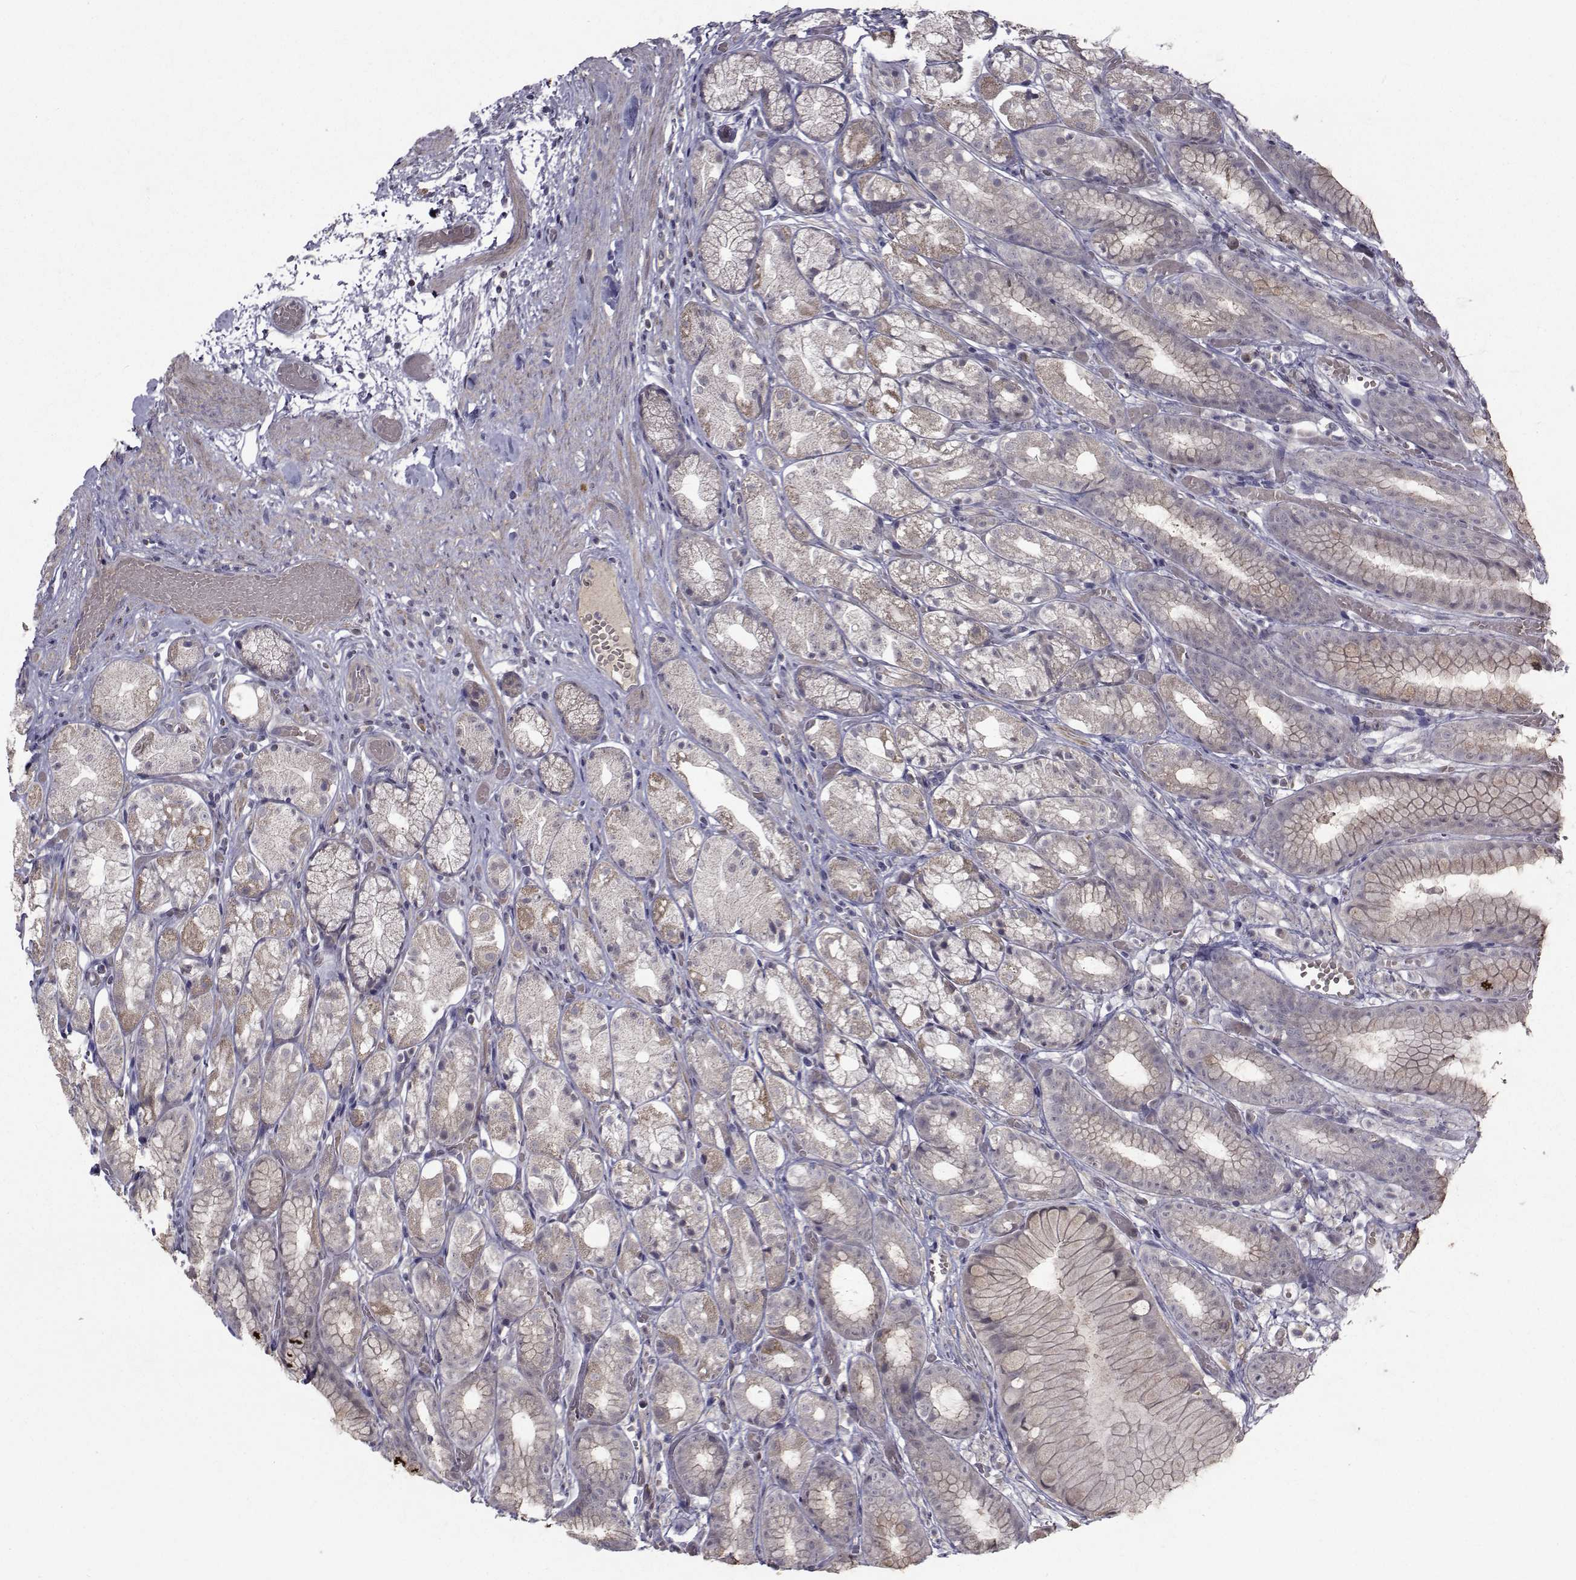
{"staining": {"intensity": "moderate", "quantity": "25%-75%", "location": "cytoplasmic/membranous"}, "tissue": "stomach", "cell_type": "Glandular cells", "image_type": "normal", "snomed": [{"axis": "morphology", "description": "Normal tissue, NOS"}, {"axis": "topography", "description": "Stomach"}], "caption": "Unremarkable stomach displays moderate cytoplasmic/membranous staining in about 25%-75% of glandular cells.", "gene": "FDXR", "patient": {"sex": "male", "age": 70}}